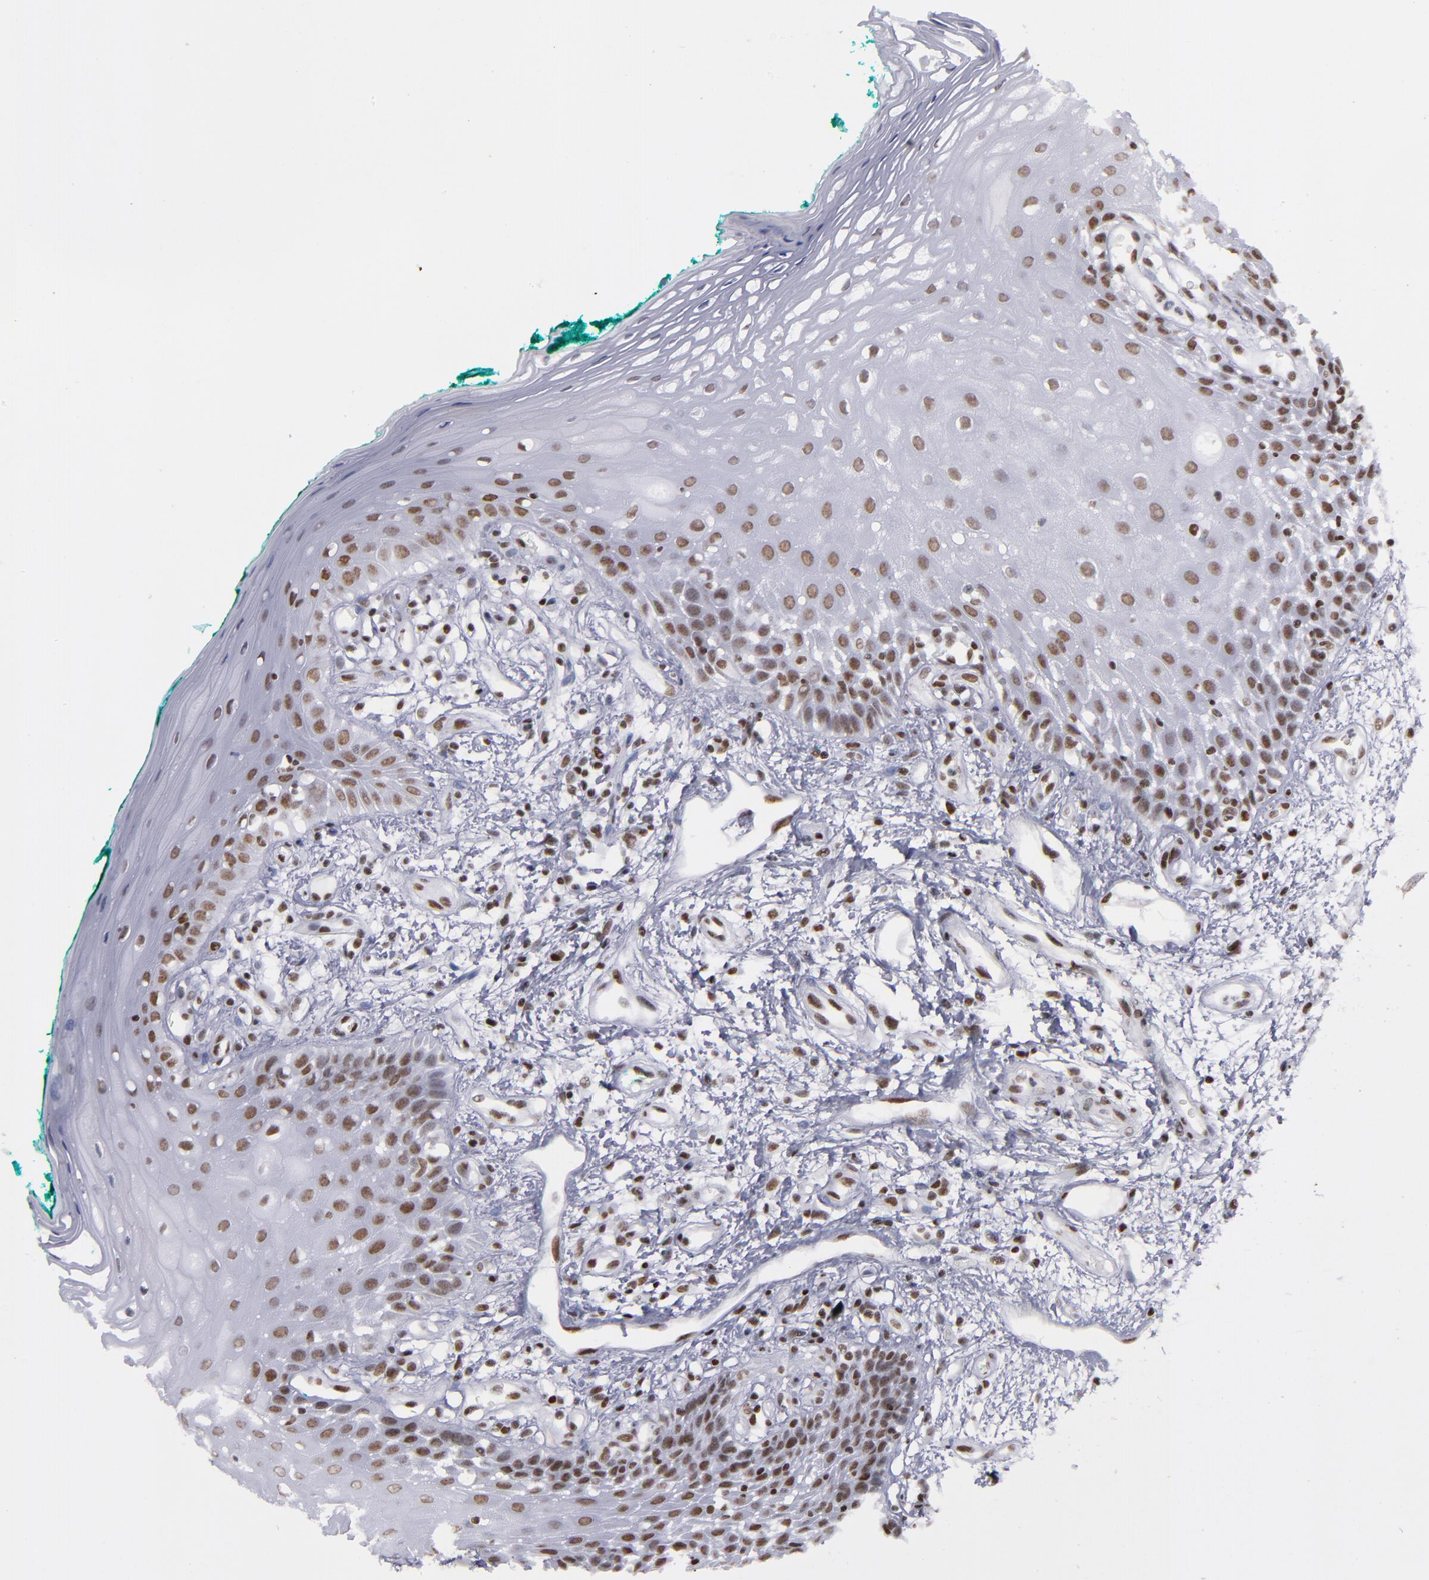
{"staining": {"intensity": "strong", "quantity": "25%-75%", "location": "nuclear"}, "tissue": "oral mucosa", "cell_type": "Squamous epithelial cells", "image_type": "normal", "snomed": [{"axis": "morphology", "description": "Normal tissue, NOS"}, {"axis": "morphology", "description": "Squamous cell carcinoma, NOS"}, {"axis": "topography", "description": "Skeletal muscle"}, {"axis": "topography", "description": "Oral tissue"}, {"axis": "topography", "description": "Head-Neck"}], "caption": "Squamous epithelial cells exhibit high levels of strong nuclear positivity in about 25%-75% of cells in normal oral mucosa. Using DAB (3,3'-diaminobenzidine) (brown) and hematoxylin (blue) stains, captured at high magnification using brightfield microscopy.", "gene": "TERF2", "patient": {"sex": "female", "age": 84}}